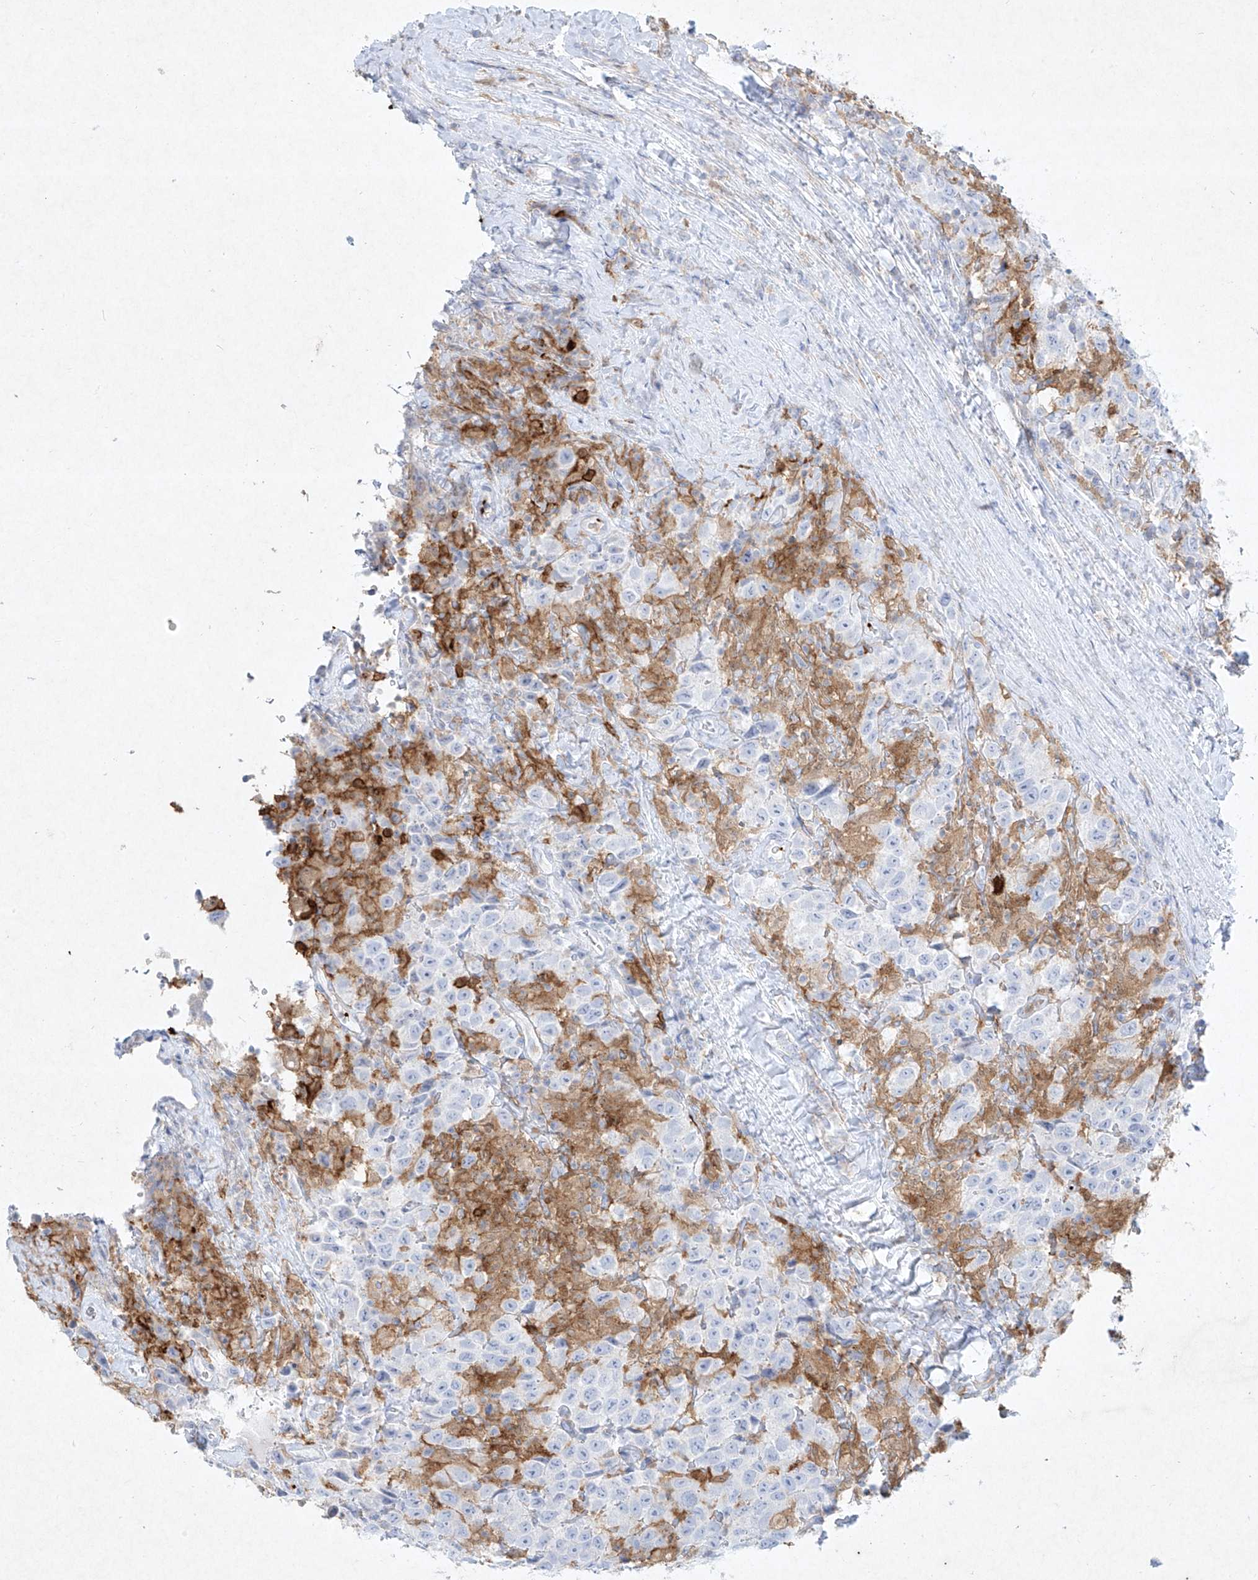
{"staining": {"intensity": "negative", "quantity": "none", "location": "none"}, "tissue": "testis cancer", "cell_type": "Tumor cells", "image_type": "cancer", "snomed": [{"axis": "morphology", "description": "Seminoma, NOS"}, {"axis": "topography", "description": "Testis"}], "caption": "This is an immunohistochemistry (IHC) image of testis seminoma. There is no positivity in tumor cells.", "gene": "PLEK", "patient": {"sex": "male", "age": 41}}